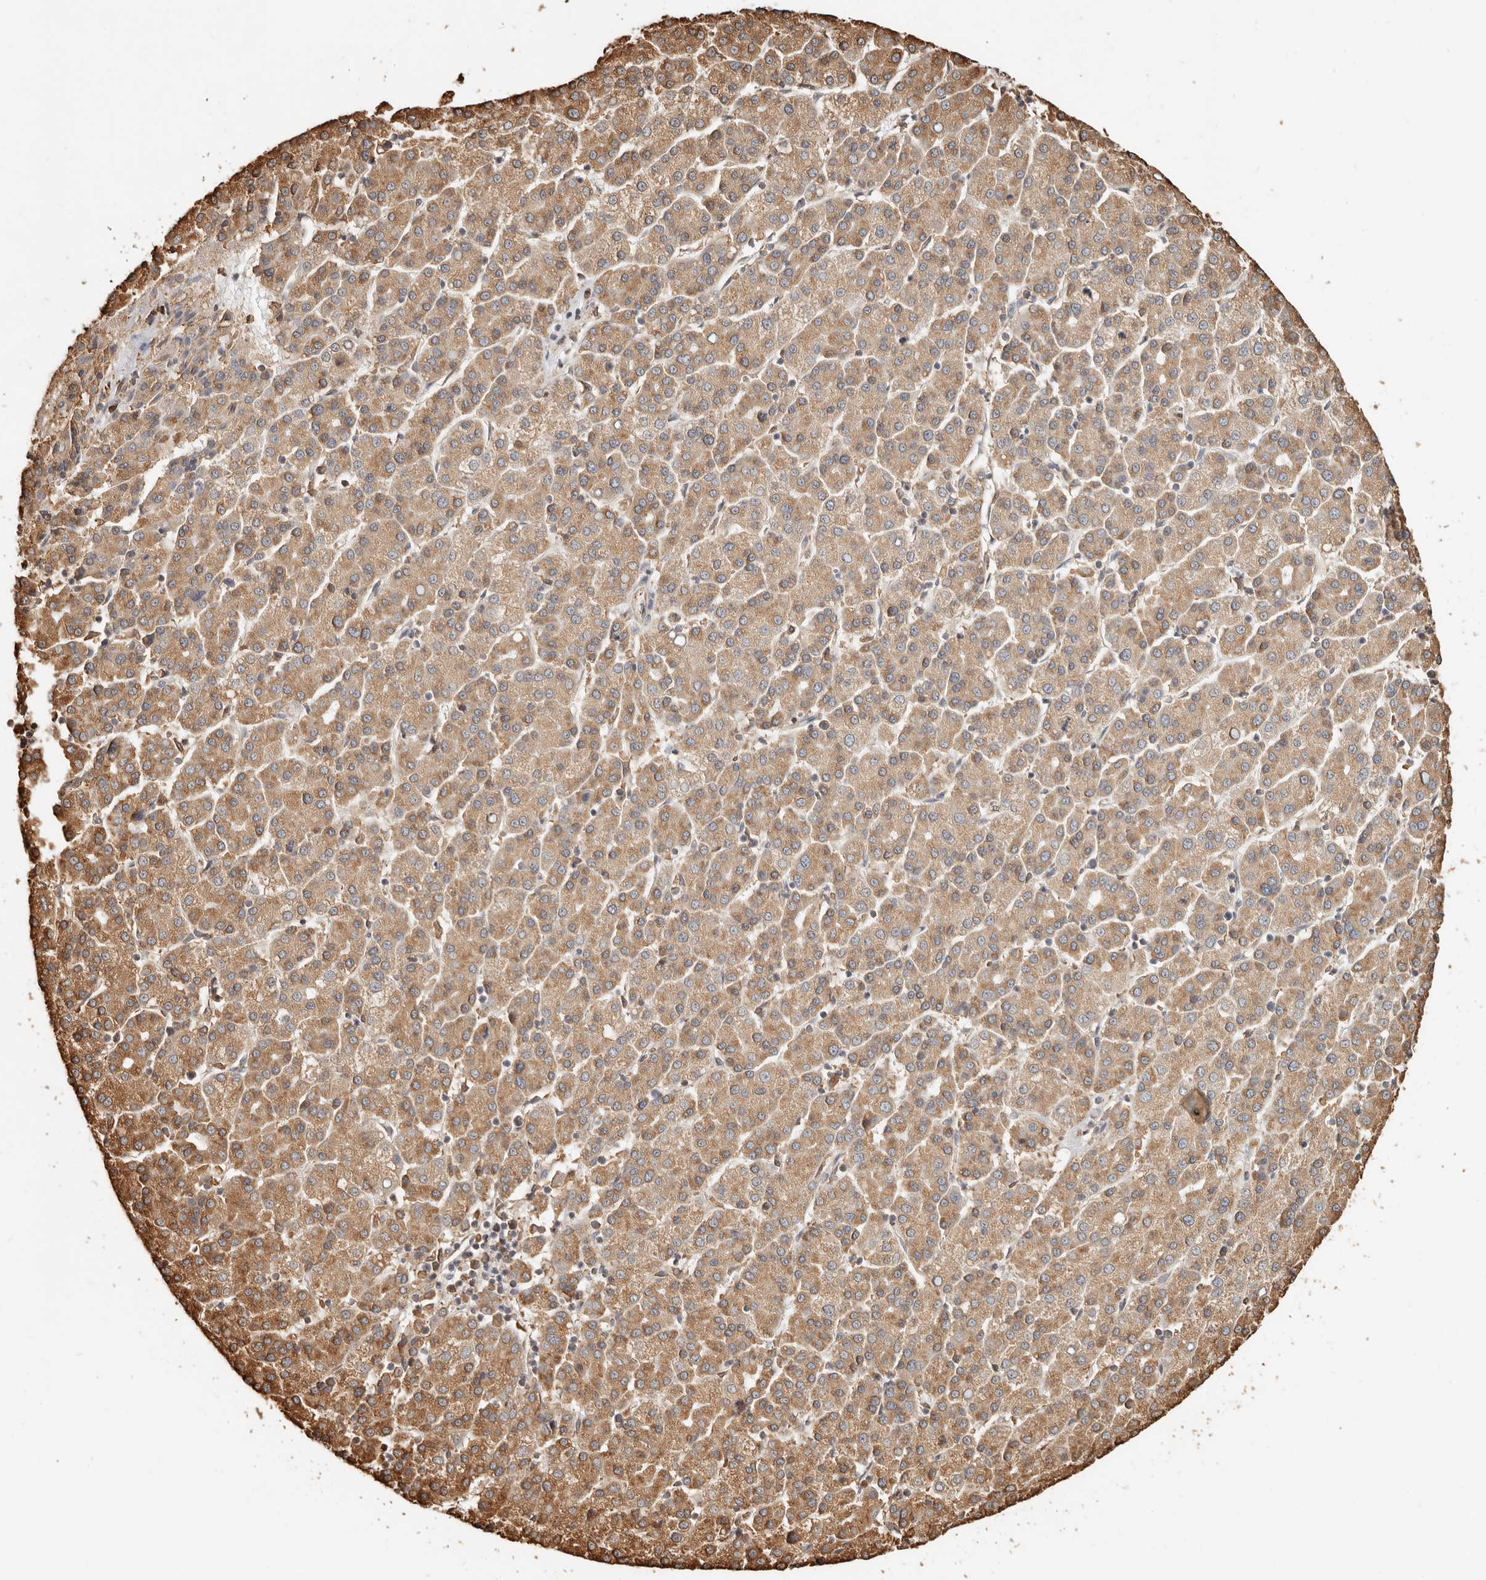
{"staining": {"intensity": "moderate", "quantity": ">75%", "location": "cytoplasmic/membranous"}, "tissue": "liver cancer", "cell_type": "Tumor cells", "image_type": "cancer", "snomed": [{"axis": "morphology", "description": "Carcinoma, Hepatocellular, NOS"}, {"axis": "topography", "description": "Liver"}], "caption": "Immunohistochemical staining of human liver cancer (hepatocellular carcinoma) exhibits moderate cytoplasmic/membranous protein staining in approximately >75% of tumor cells. The staining was performed using DAB (3,3'-diaminobenzidine) to visualize the protein expression in brown, while the nuclei were stained in blue with hematoxylin (Magnification: 20x).", "gene": "ARHGEF10L", "patient": {"sex": "female", "age": 58}}